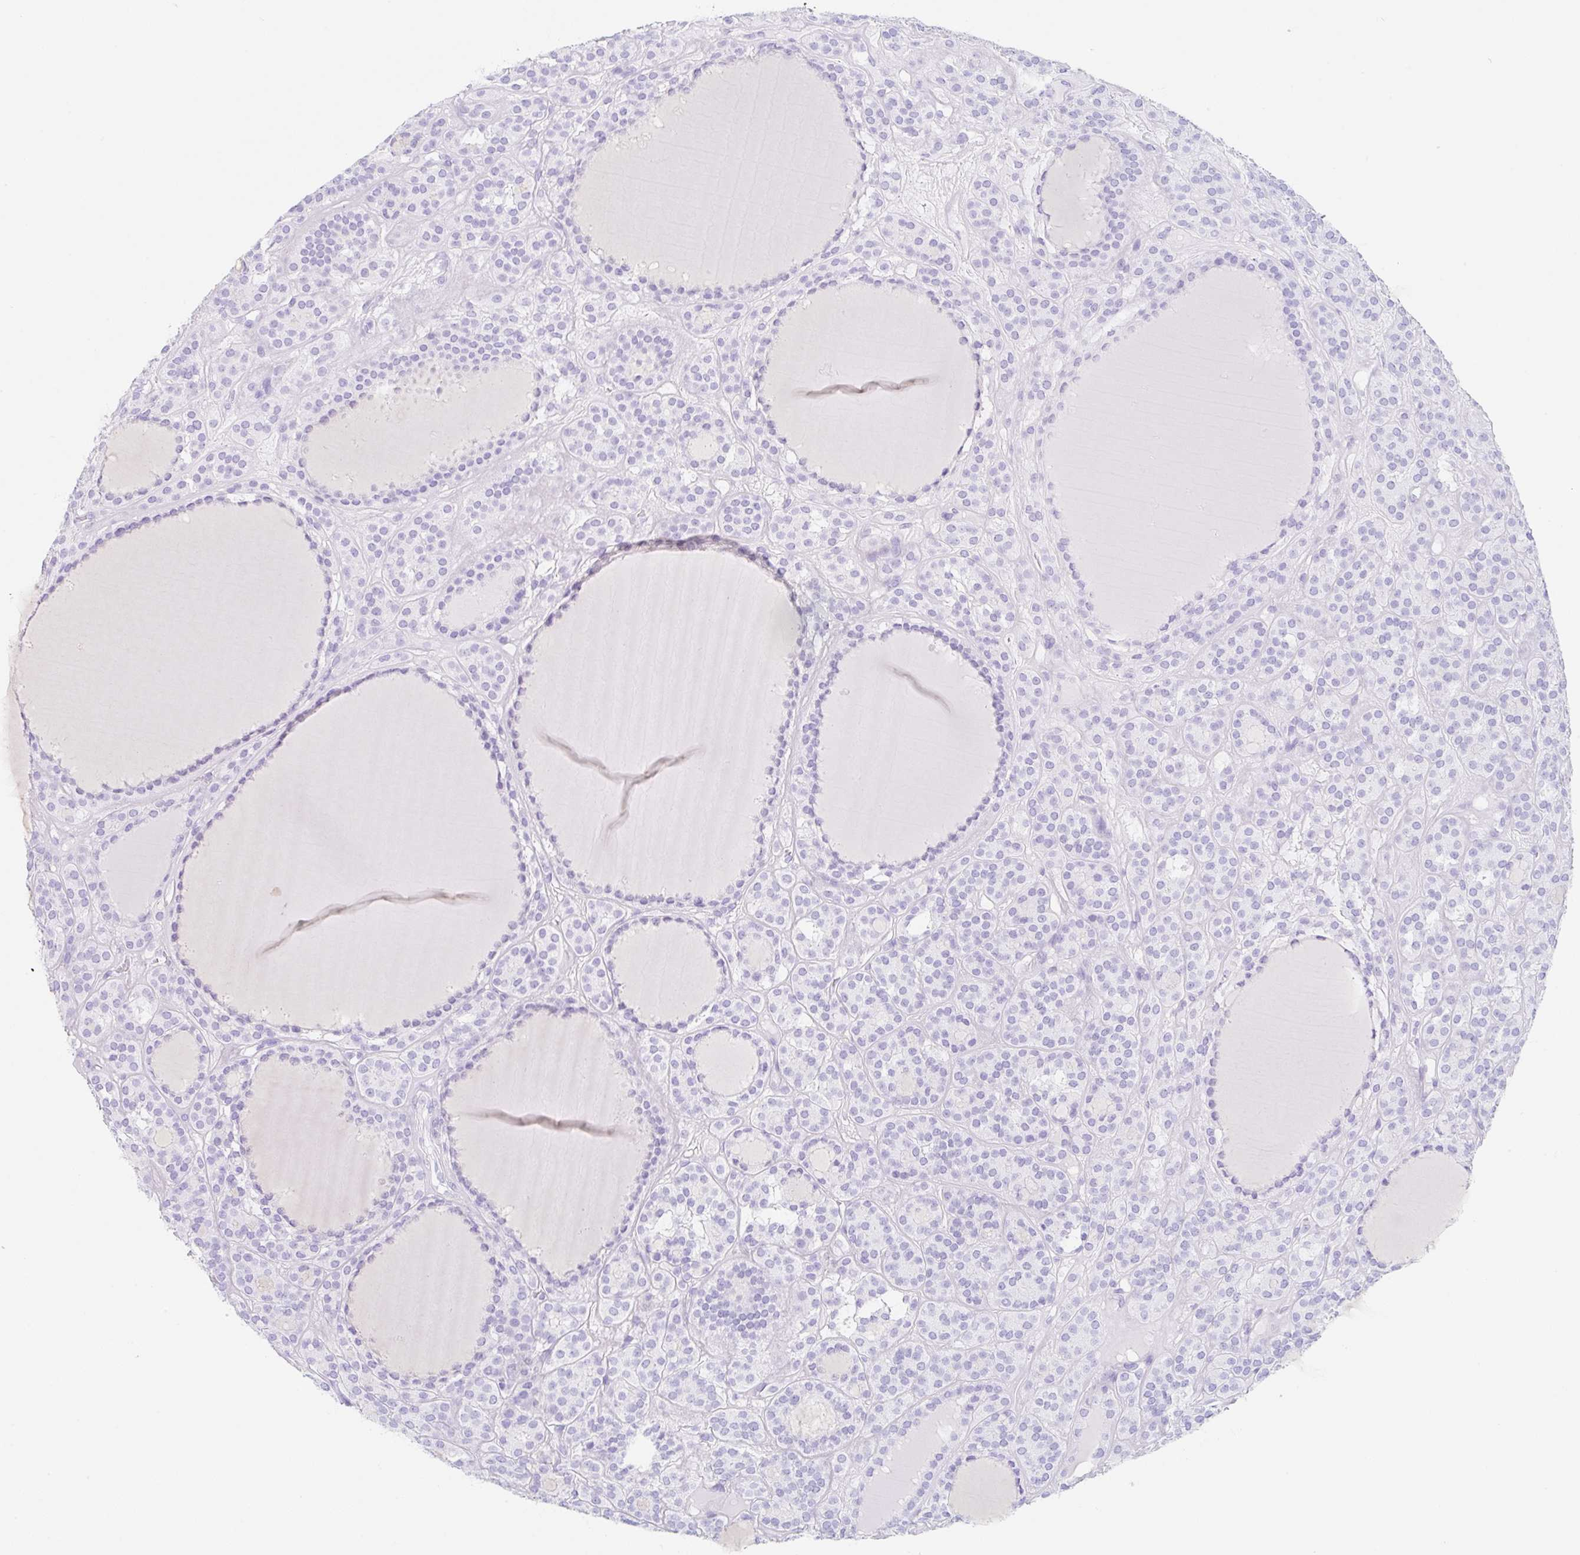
{"staining": {"intensity": "negative", "quantity": "none", "location": "none"}, "tissue": "thyroid cancer", "cell_type": "Tumor cells", "image_type": "cancer", "snomed": [{"axis": "morphology", "description": "Follicular adenoma carcinoma, NOS"}, {"axis": "topography", "description": "Thyroid gland"}], "caption": "Follicular adenoma carcinoma (thyroid) stained for a protein using IHC shows no expression tumor cells.", "gene": "CLDND2", "patient": {"sex": "female", "age": 63}}